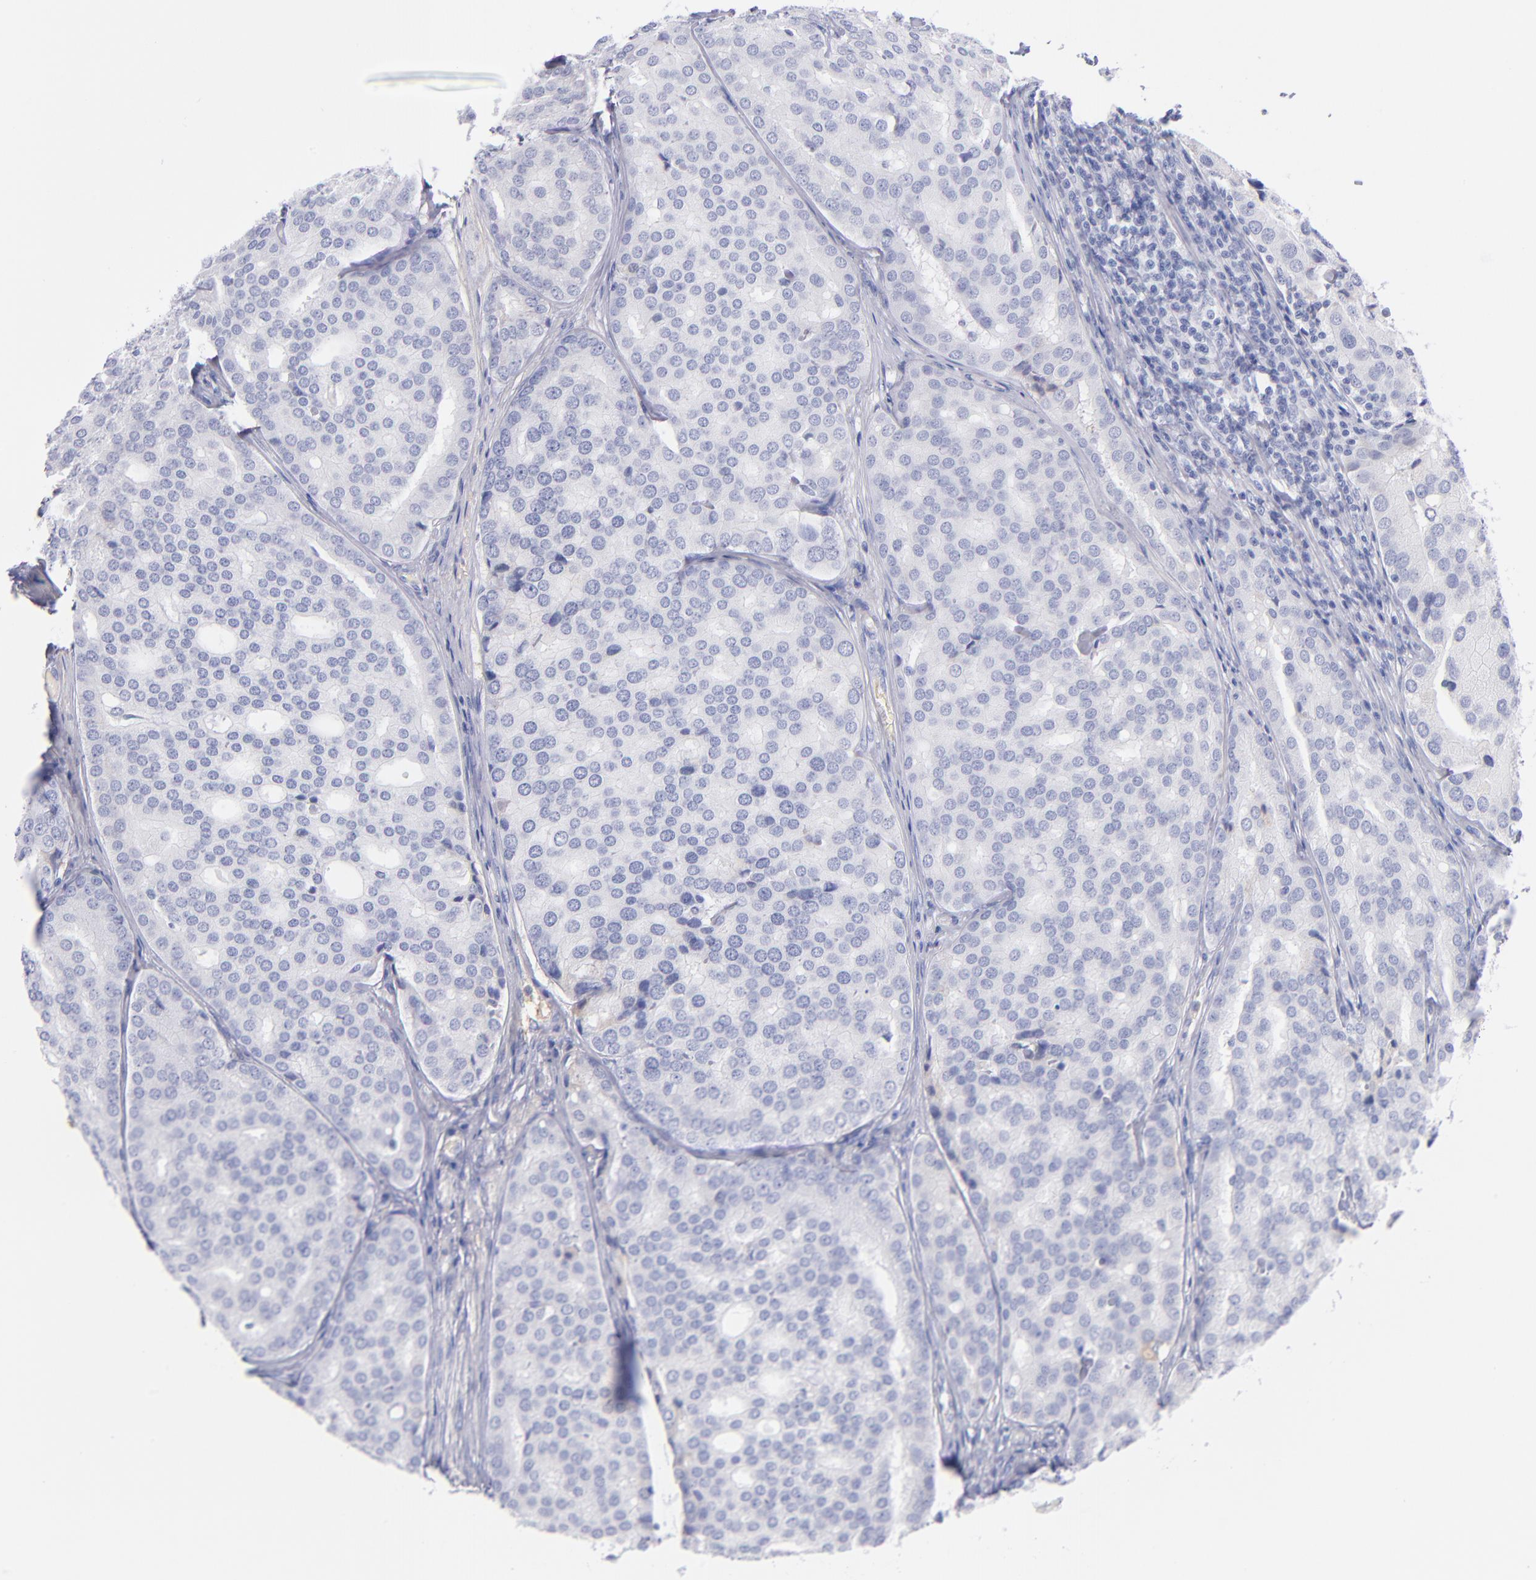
{"staining": {"intensity": "negative", "quantity": "none", "location": "none"}, "tissue": "prostate cancer", "cell_type": "Tumor cells", "image_type": "cancer", "snomed": [{"axis": "morphology", "description": "Adenocarcinoma, High grade"}, {"axis": "topography", "description": "Prostate"}], "caption": "Immunohistochemistry (IHC) photomicrograph of neoplastic tissue: prostate cancer stained with DAB demonstrates no significant protein expression in tumor cells.", "gene": "HP", "patient": {"sex": "male", "age": 64}}